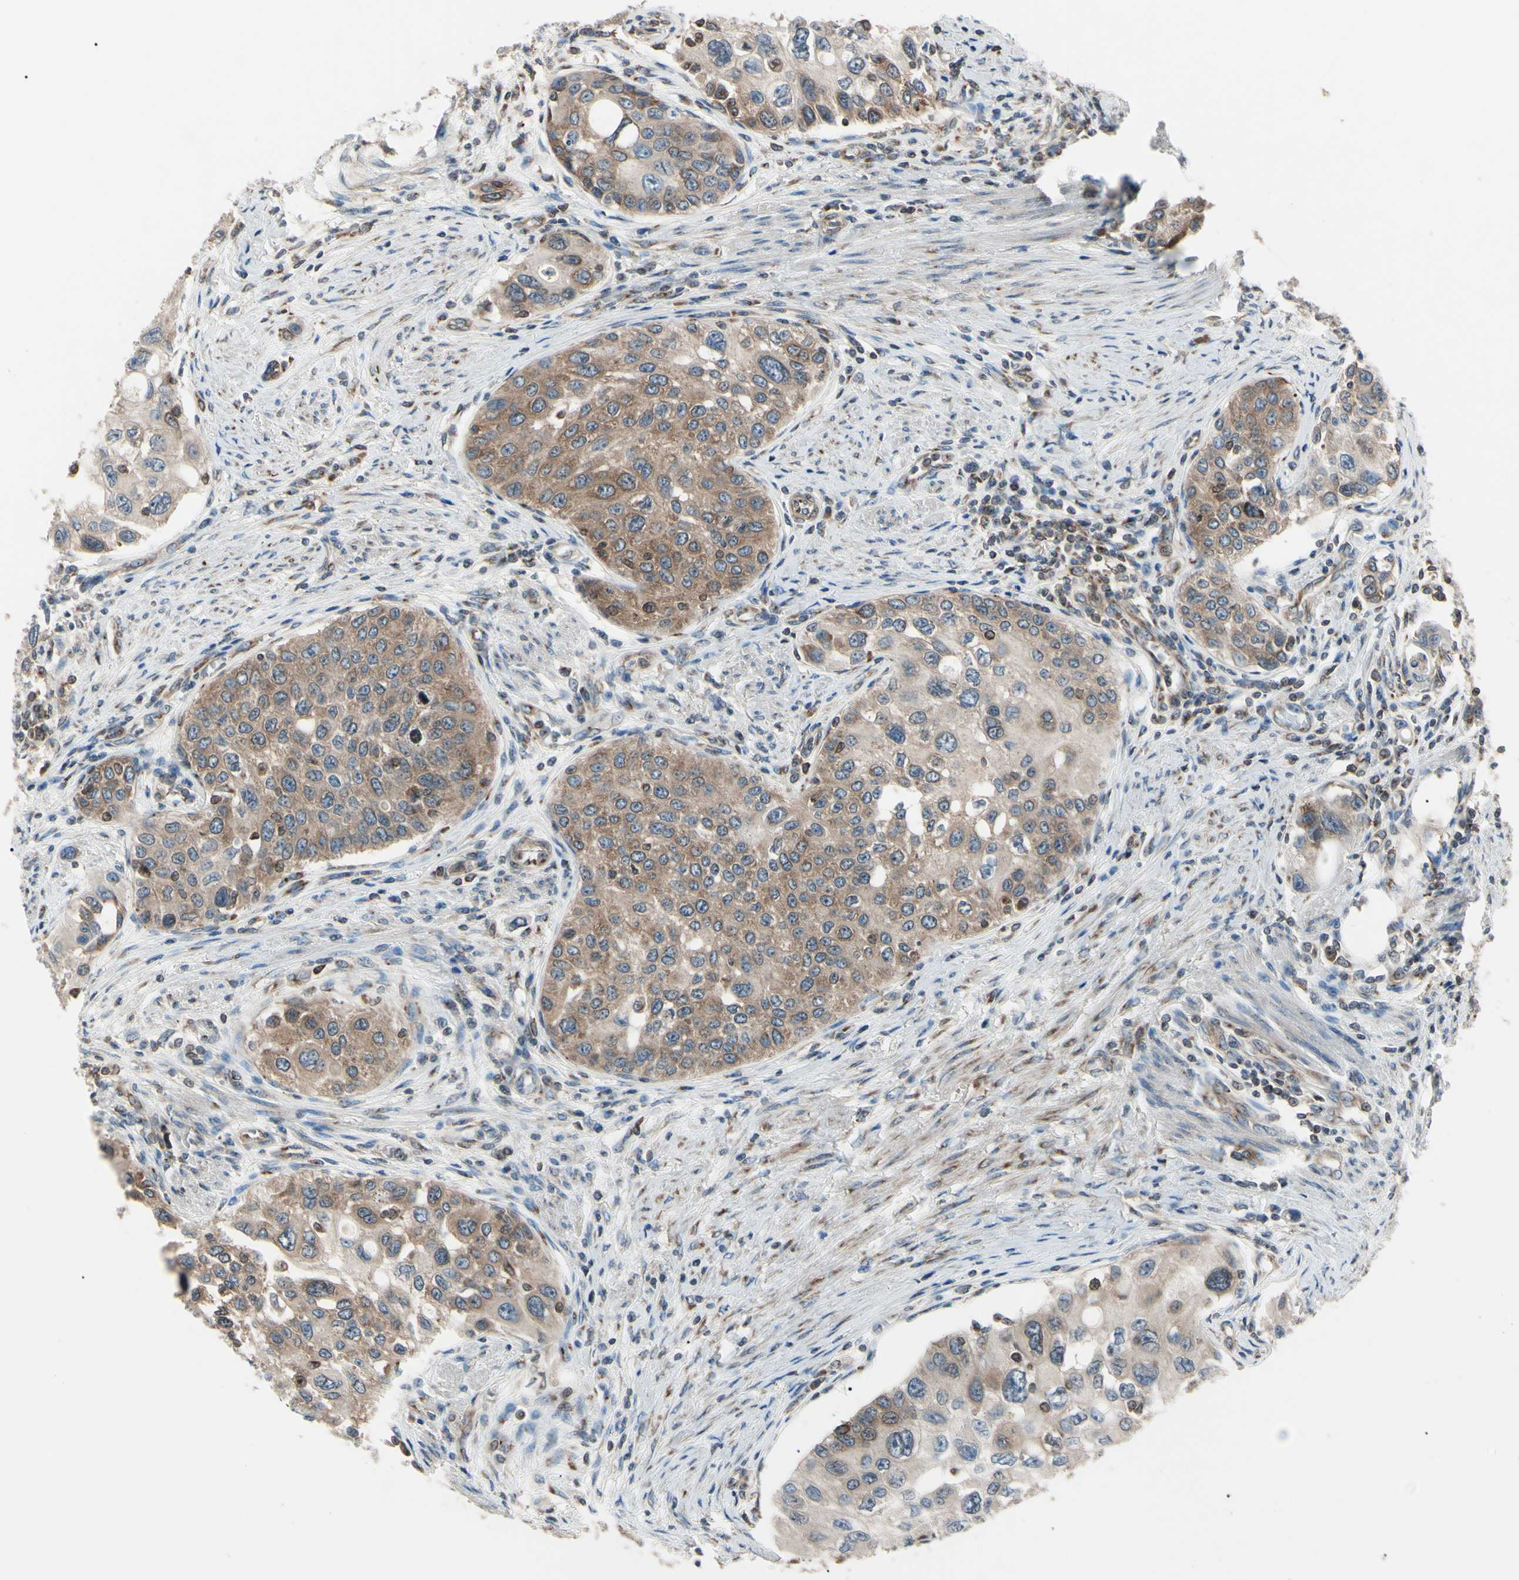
{"staining": {"intensity": "moderate", "quantity": ">75%", "location": "cytoplasmic/membranous,nuclear"}, "tissue": "urothelial cancer", "cell_type": "Tumor cells", "image_type": "cancer", "snomed": [{"axis": "morphology", "description": "Urothelial carcinoma, High grade"}, {"axis": "topography", "description": "Urinary bladder"}], "caption": "High-grade urothelial carcinoma stained with a protein marker shows moderate staining in tumor cells.", "gene": "MAPRE1", "patient": {"sex": "female", "age": 56}}